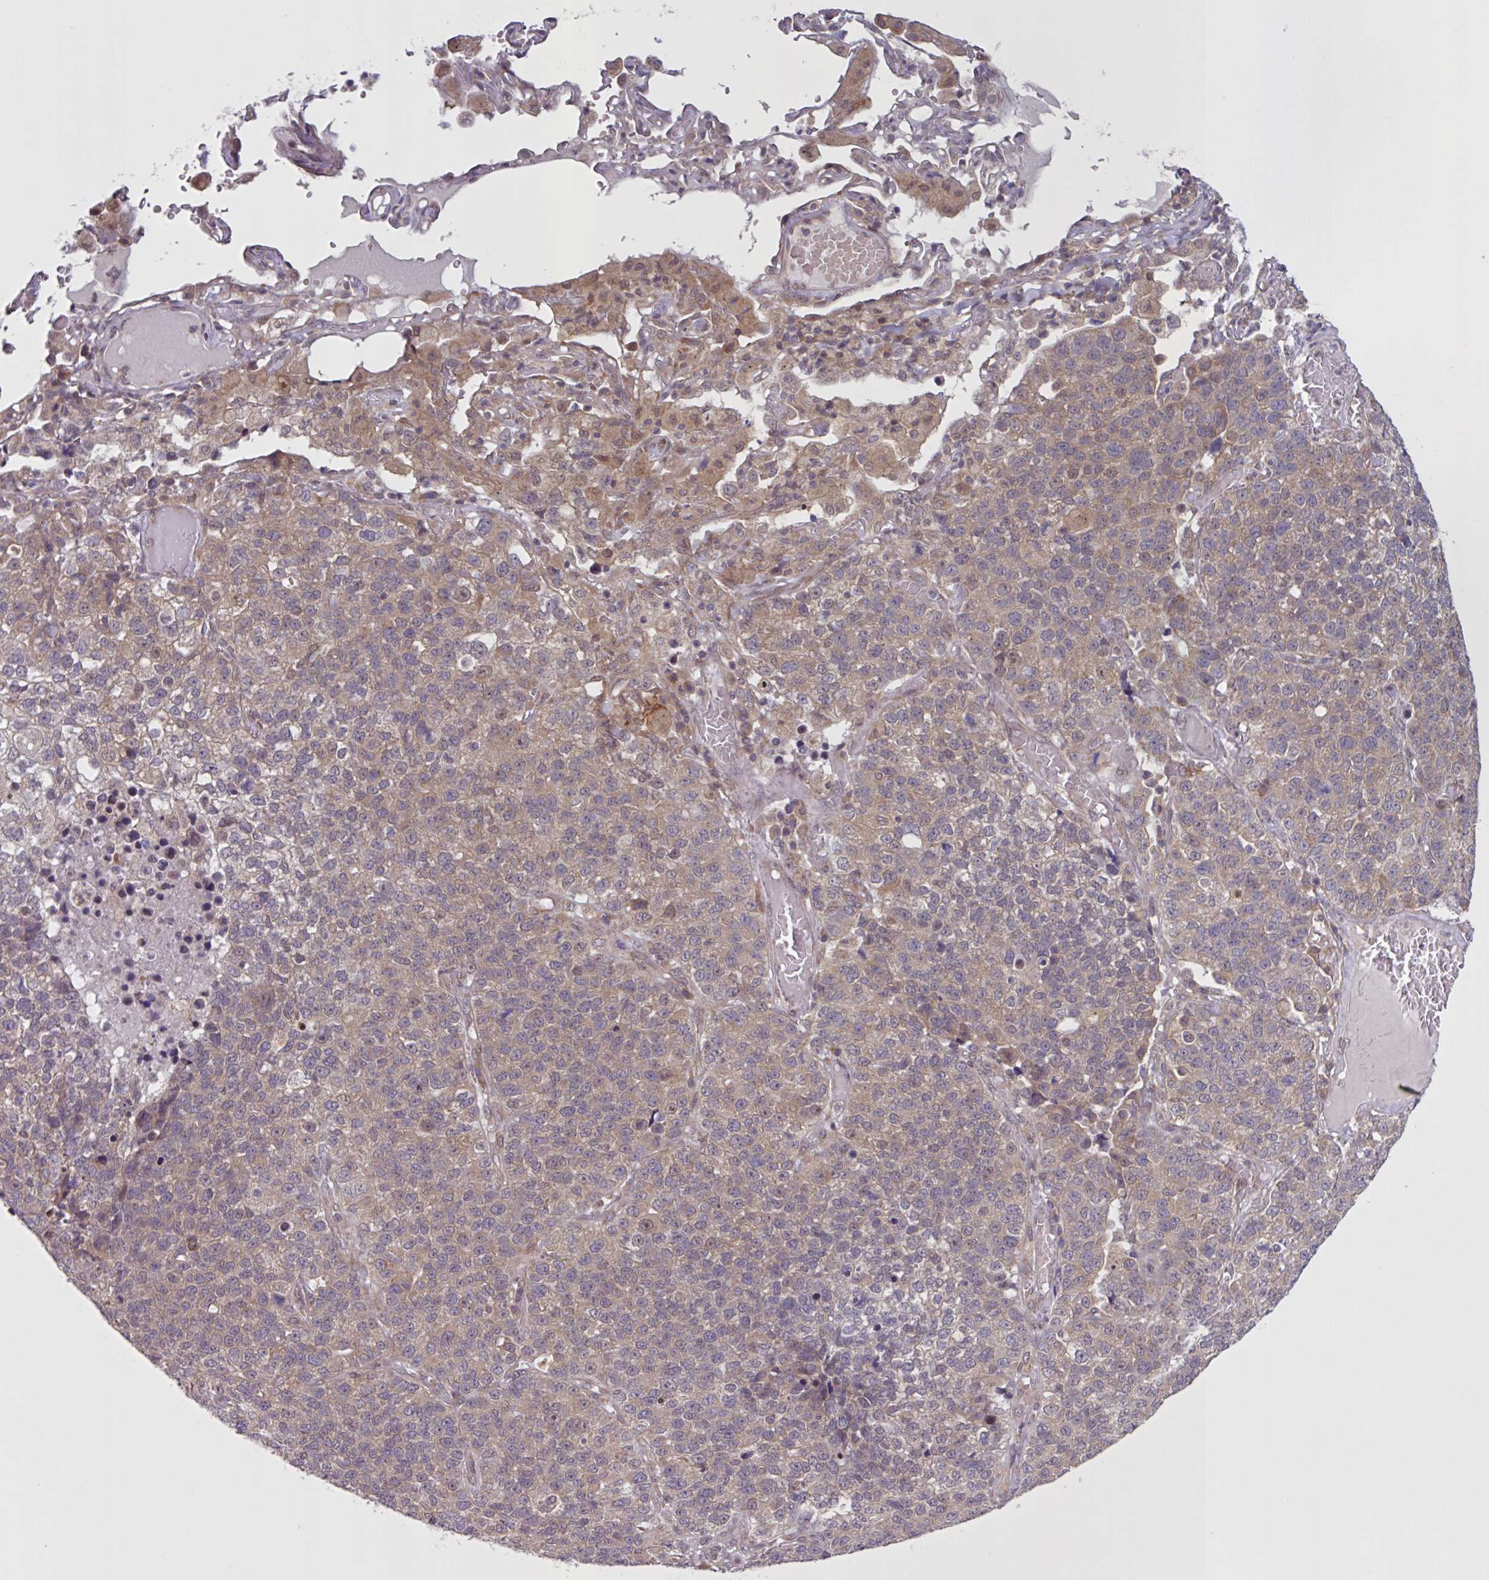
{"staining": {"intensity": "weak", "quantity": ">75%", "location": "cytoplasmic/membranous"}, "tissue": "lung cancer", "cell_type": "Tumor cells", "image_type": "cancer", "snomed": [{"axis": "morphology", "description": "Adenocarcinoma, NOS"}, {"axis": "topography", "description": "Lung"}], "caption": "An immunohistochemistry image of tumor tissue is shown. Protein staining in brown labels weak cytoplasmic/membranous positivity in lung cancer (adenocarcinoma) within tumor cells.", "gene": "CAMLG", "patient": {"sex": "male", "age": 49}}